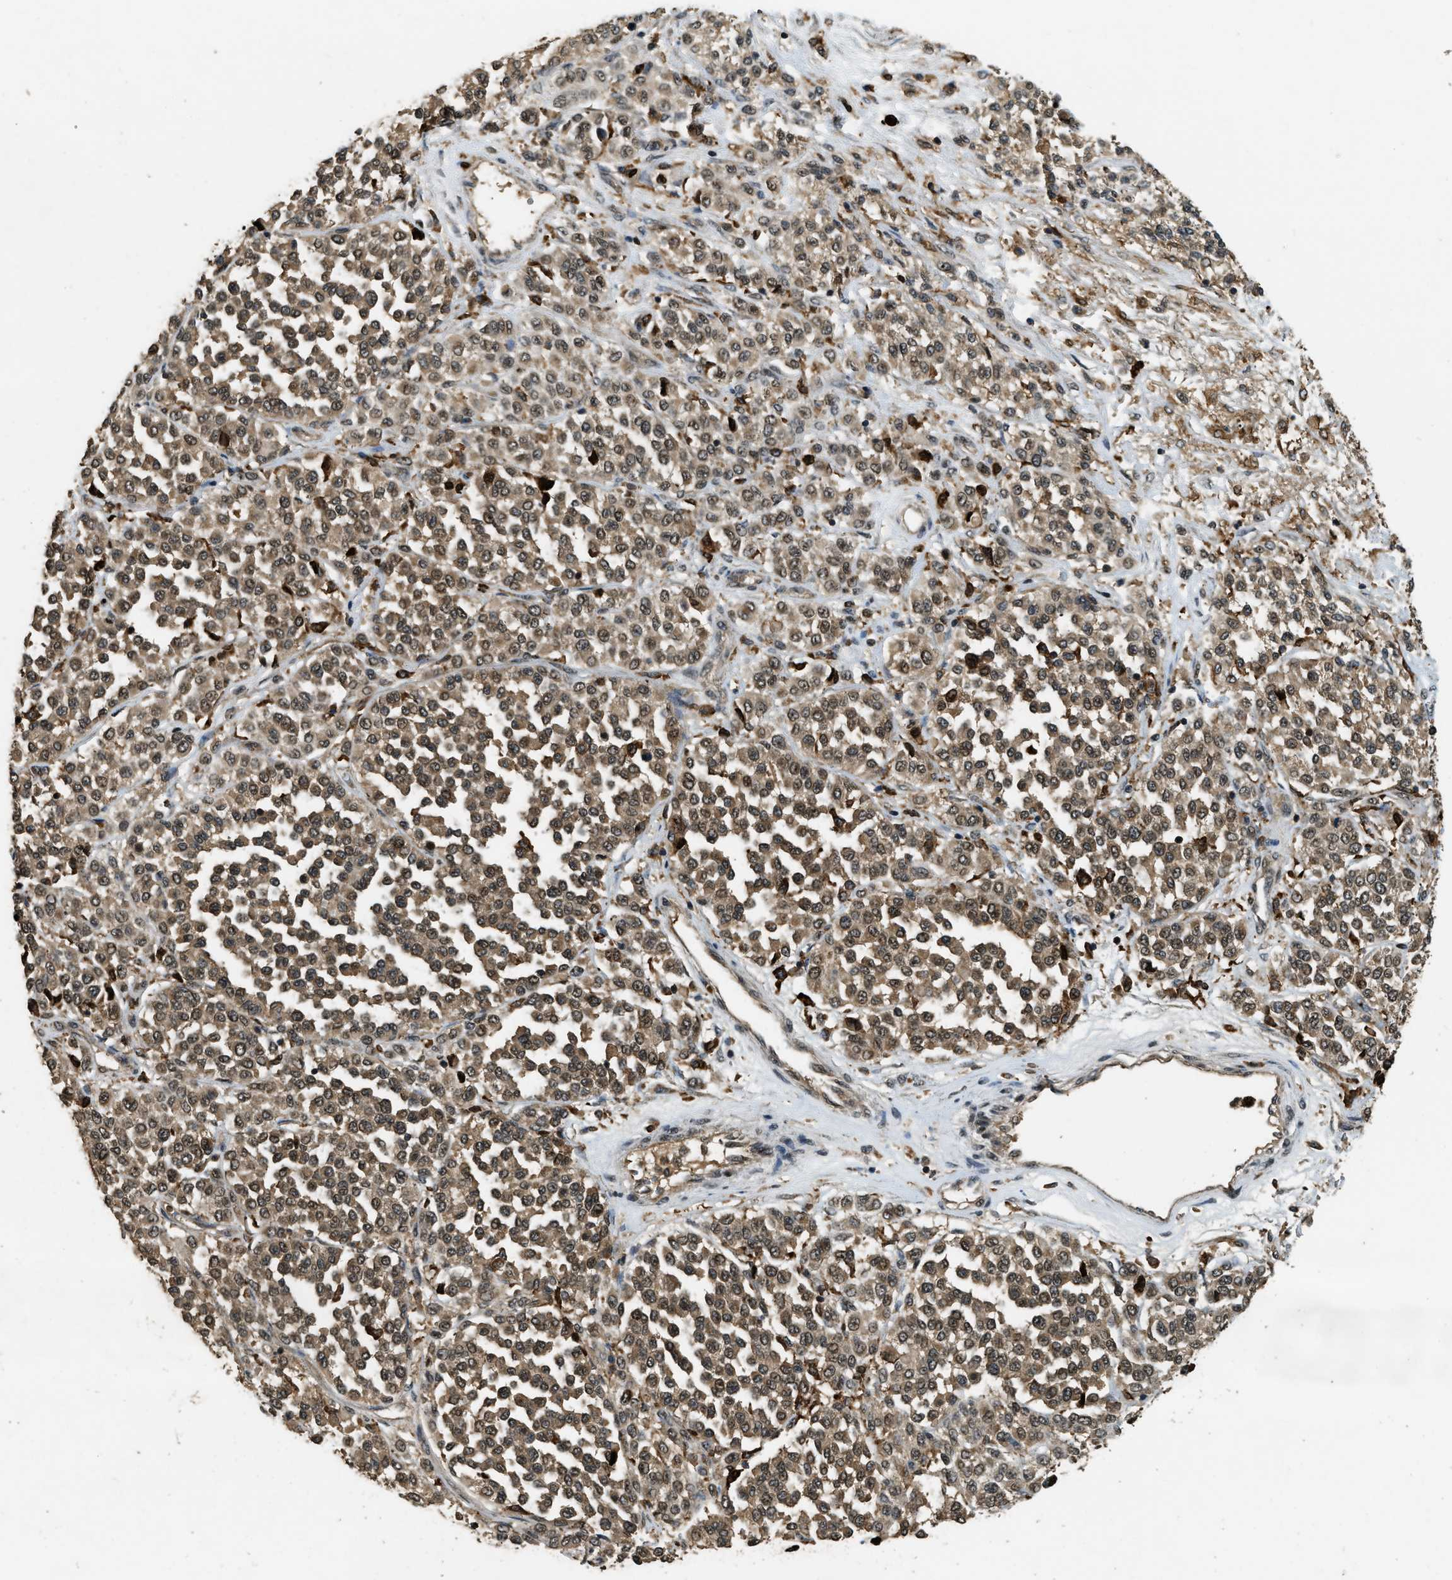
{"staining": {"intensity": "moderate", "quantity": ">75%", "location": "cytoplasmic/membranous"}, "tissue": "melanoma", "cell_type": "Tumor cells", "image_type": "cancer", "snomed": [{"axis": "morphology", "description": "Malignant melanoma, Metastatic site"}, {"axis": "topography", "description": "Pancreas"}], "caption": "DAB (3,3'-diaminobenzidine) immunohistochemical staining of malignant melanoma (metastatic site) exhibits moderate cytoplasmic/membranous protein positivity in approximately >75% of tumor cells. (DAB (3,3'-diaminobenzidine) IHC, brown staining for protein, blue staining for nuclei).", "gene": "RNF141", "patient": {"sex": "female", "age": 30}}